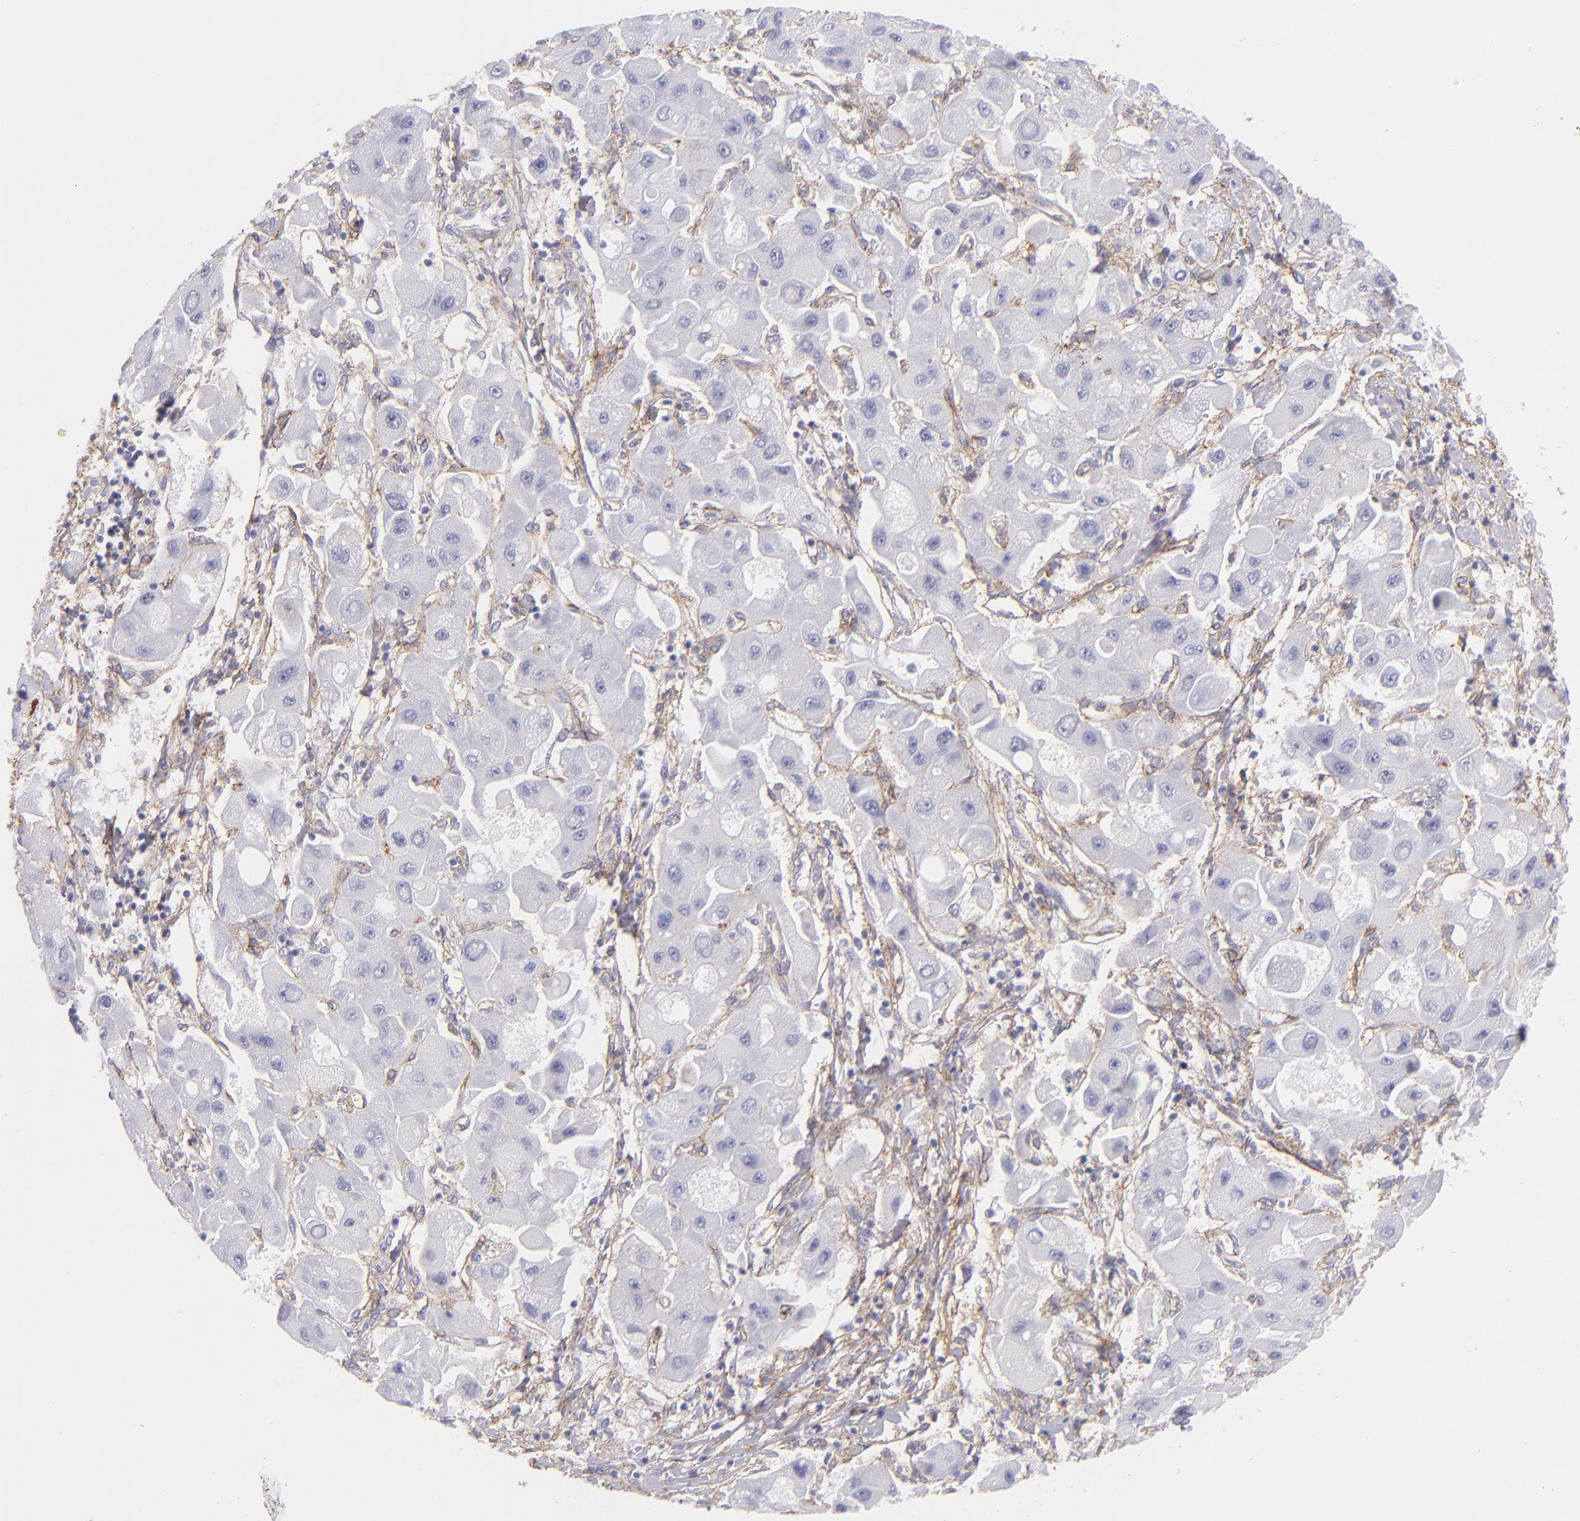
{"staining": {"intensity": "negative", "quantity": "none", "location": "none"}, "tissue": "liver cancer", "cell_type": "Tumor cells", "image_type": "cancer", "snomed": [{"axis": "morphology", "description": "Carcinoma, Hepatocellular, NOS"}, {"axis": "topography", "description": "Liver"}], "caption": "Hepatocellular carcinoma (liver) was stained to show a protein in brown. There is no significant staining in tumor cells.", "gene": "CD81", "patient": {"sex": "male", "age": 24}}